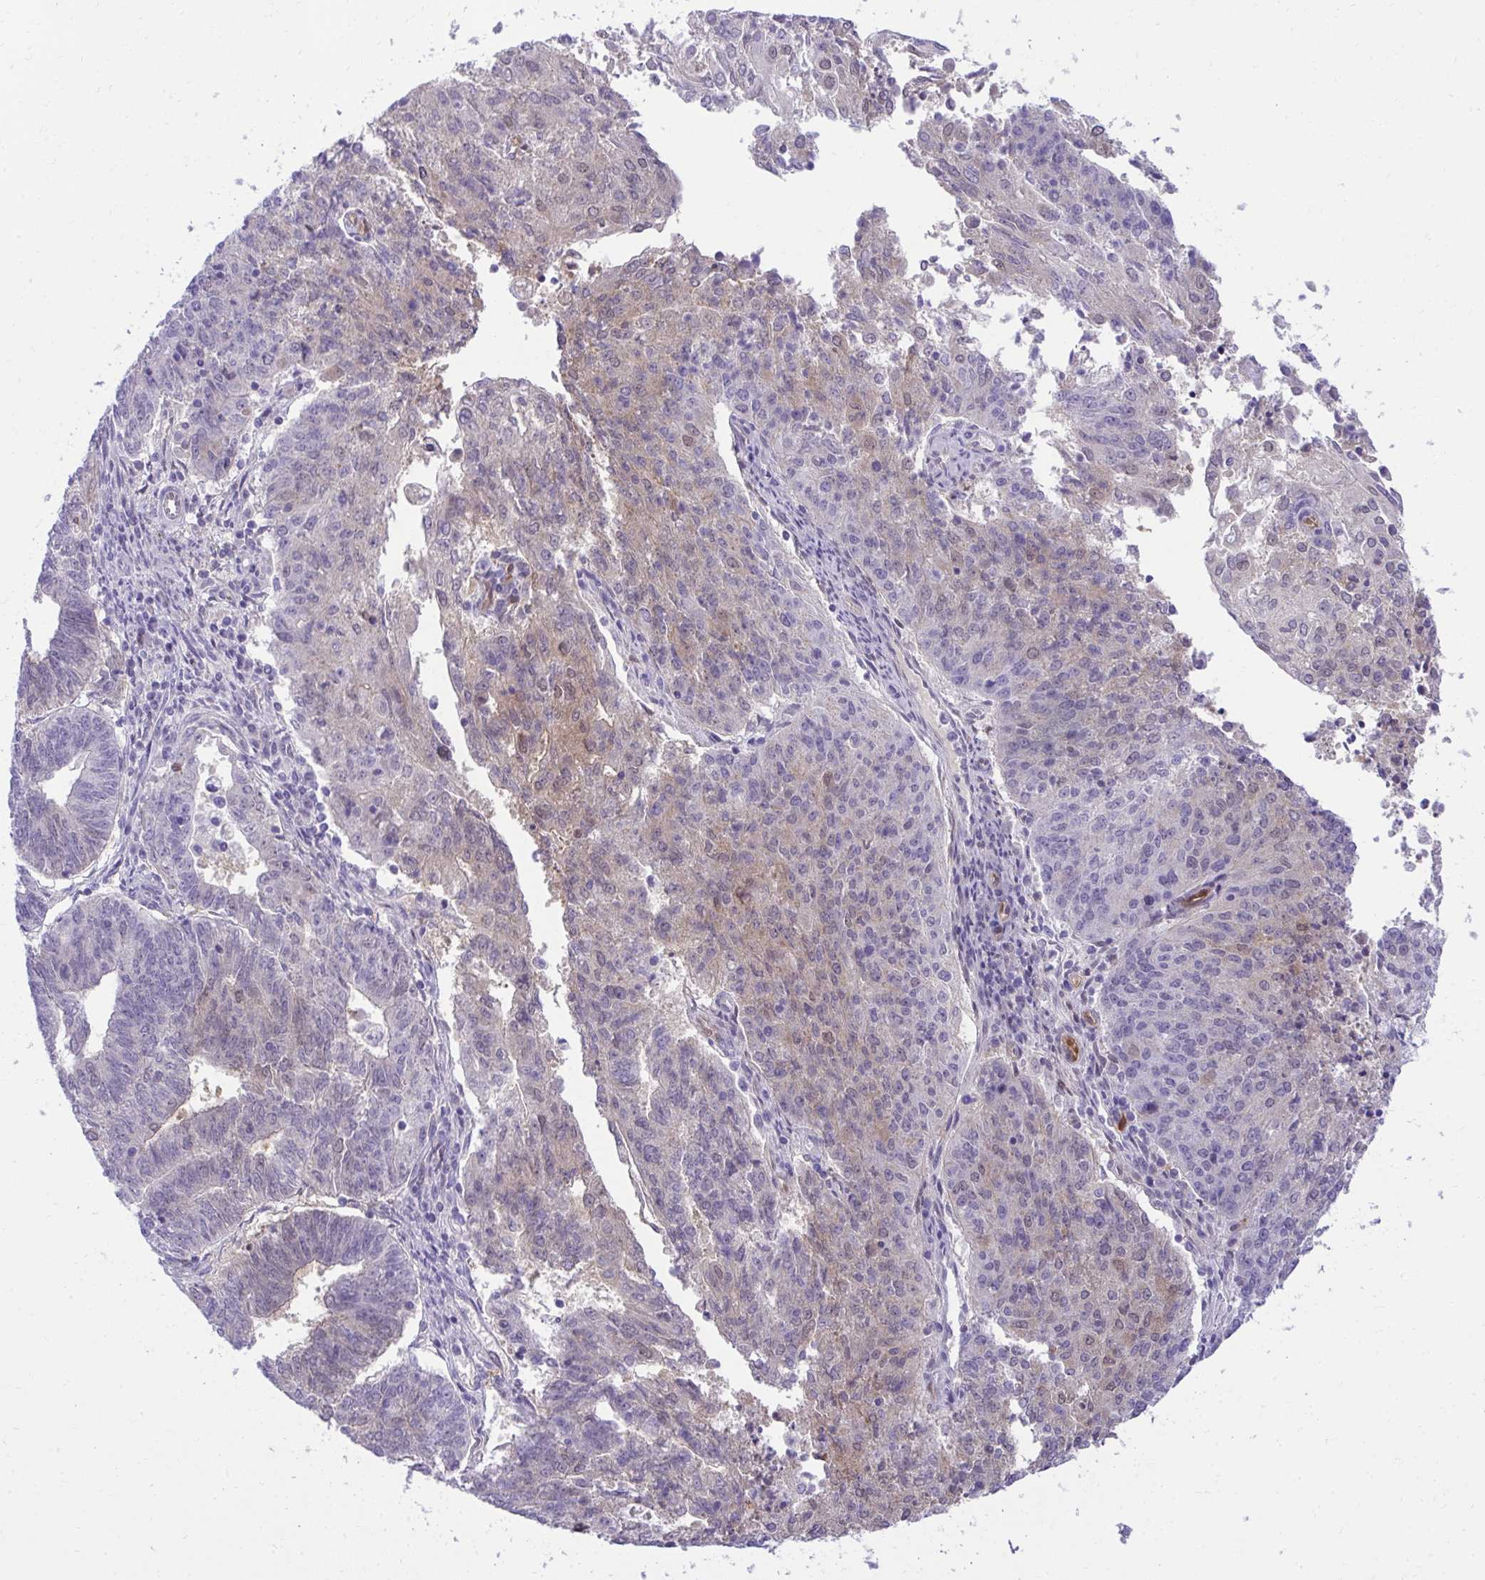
{"staining": {"intensity": "weak", "quantity": "25%-75%", "location": "cytoplasmic/membranous"}, "tissue": "endometrial cancer", "cell_type": "Tumor cells", "image_type": "cancer", "snomed": [{"axis": "morphology", "description": "Adenocarcinoma, NOS"}, {"axis": "topography", "description": "Endometrium"}], "caption": "DAB (3,3'-diaminobenzidine) immunohistochemical staining of human endometrial cancer (adenocarcinoma) shows weak cytoplasmic/membranous protein staining in about 25%-75% of tumor cells.", "gene": "PGM2L1", "patient": {"sex": "female", "age": 82}}